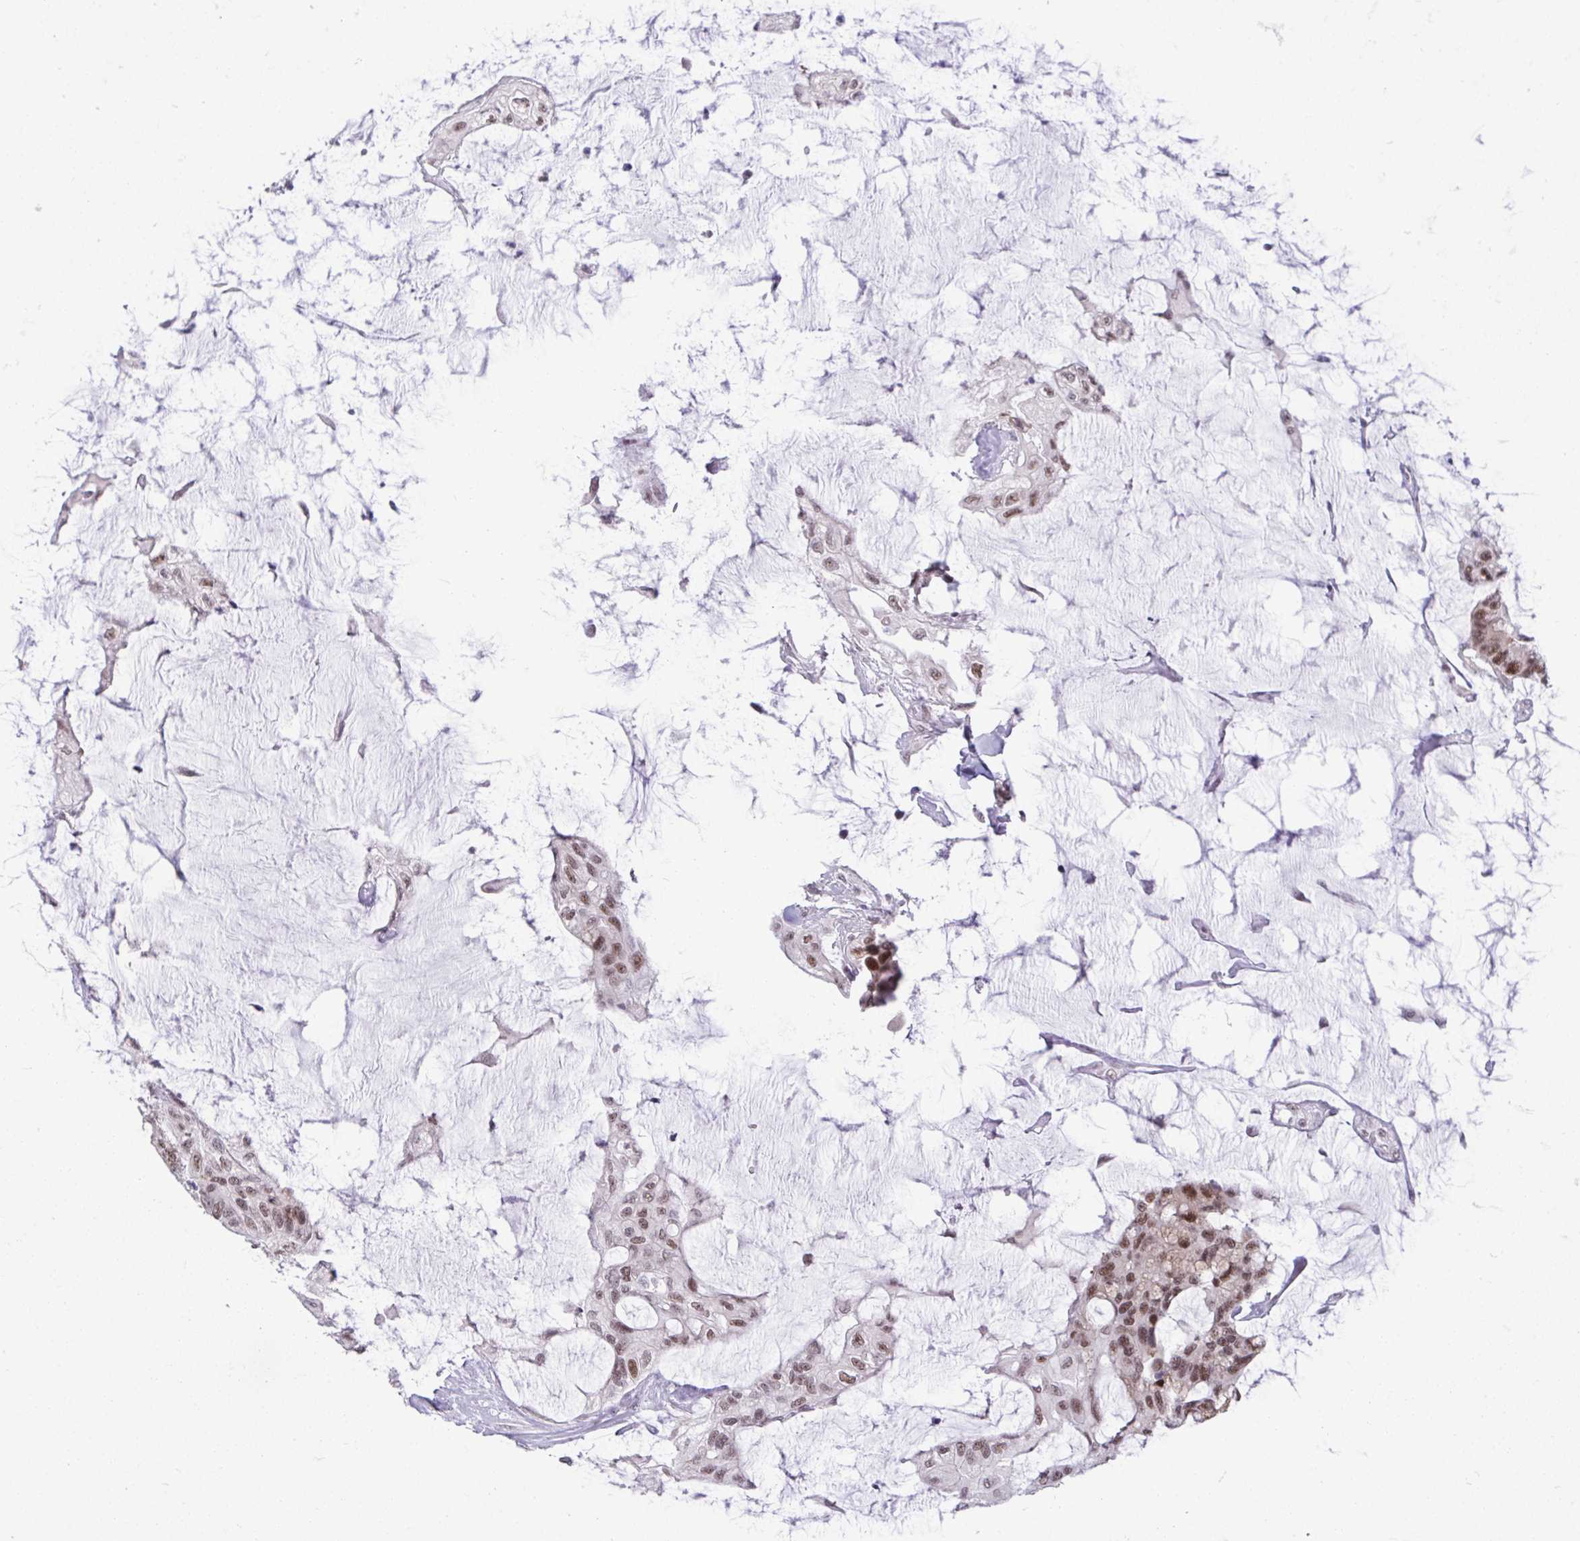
{"staining": {"intensity": "moderate", "quantity": ">75%", "location": "nuclear"}, "tissue": "colorectal cancer", "cell_type": "Tumor cells", "image_type": "cancer", "snomed": [{"axis": "morphology", "description": "Adenocarcinoma, NOS"}, {"axis": "topography", "description": "Rectum"}], "caption": "High-power microscopy captured an immunohistochemistry (IHC) image of colorectal cancer, revealing moderate nuclear positivity in about >75% of tumor cells. The staining was performed using DAB (3,3'-diaminobenzidine), with brown indicating positive protein expression. Nuclei are stained blue with hematoxylin.", "gene": "WBP11", "patient": {"sex": "female", "age": 59}}